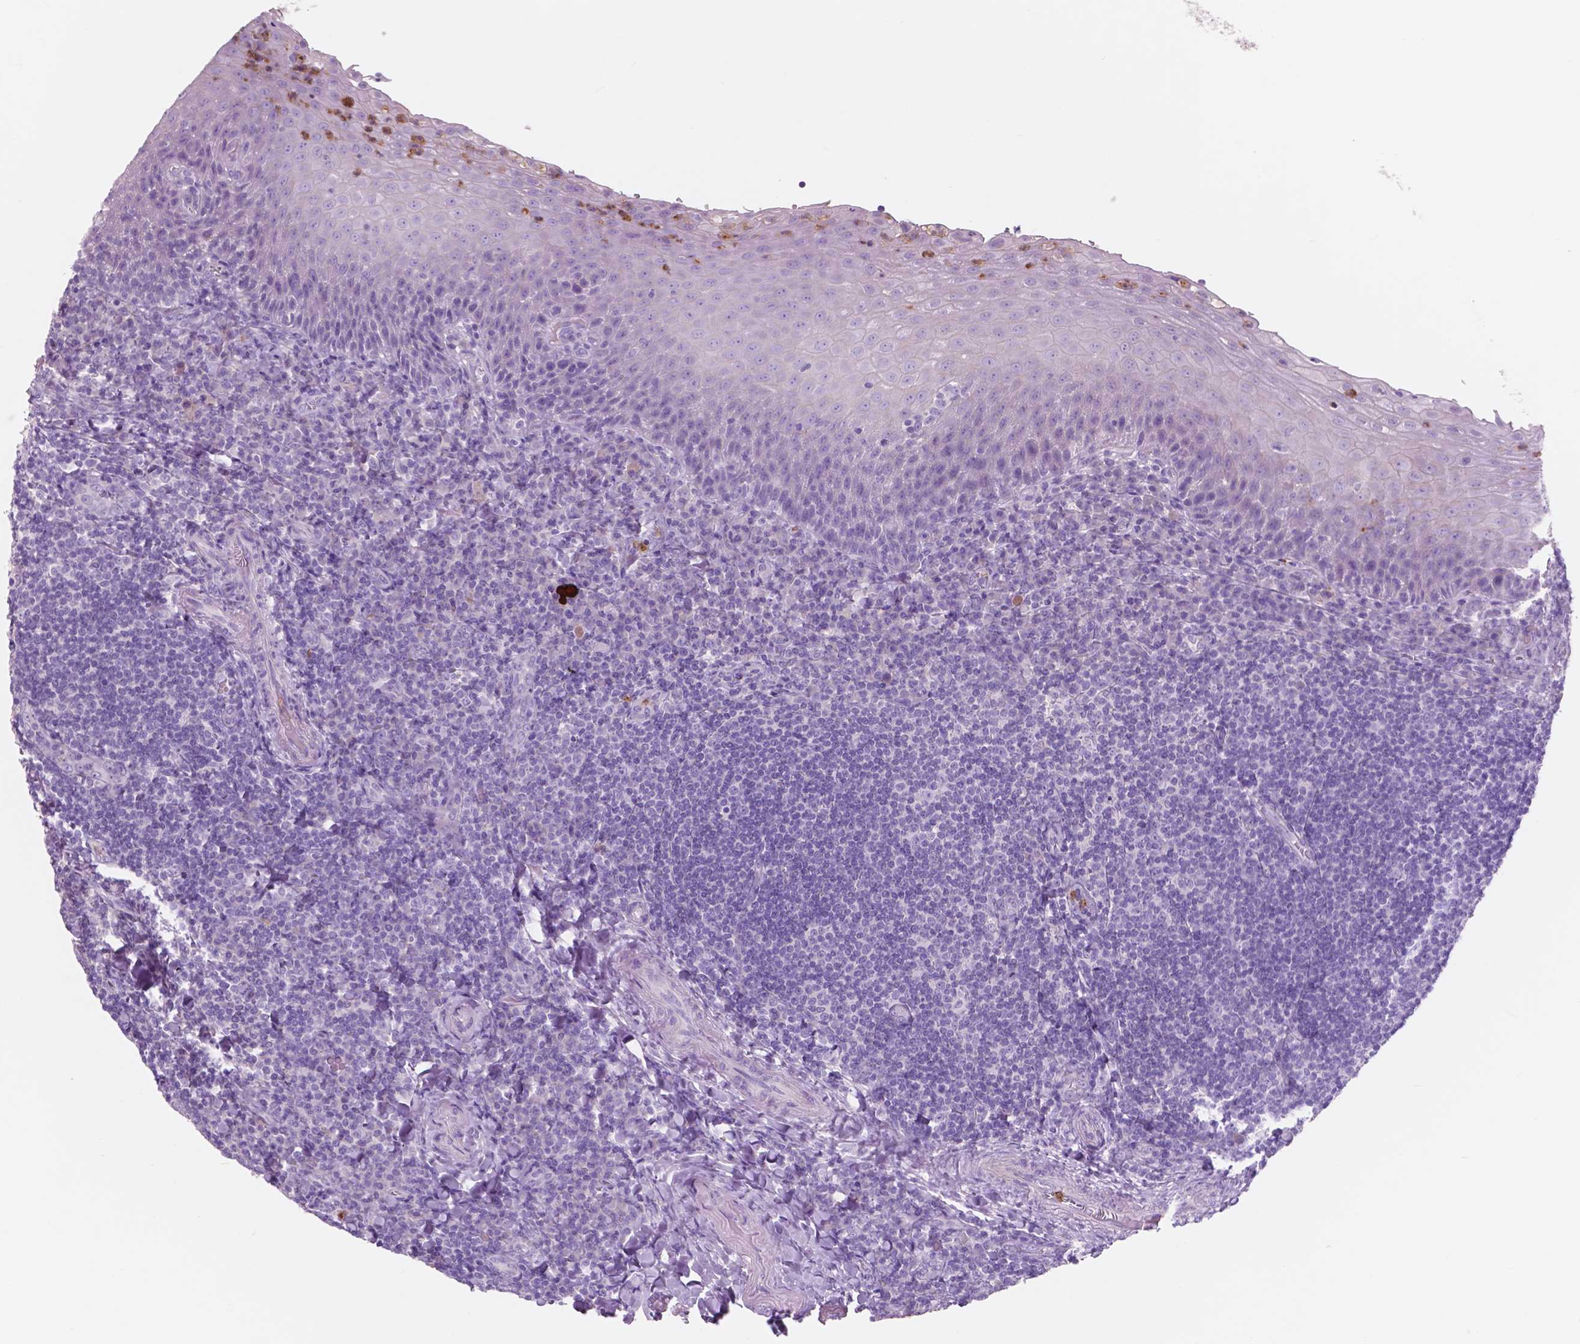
{"staining": {"intensity": "negative", "quantity": "none", "location": "none"}, "tissue": "tonsil", "cell_type": "Germinal center cells", "image_type": "normal", "snomed": [{"axis": "morphology", "description": "Normal tissue, NOS"}, {"axis": "morphology", "description": "Inflammation, NOS"}, {"axis": "topography", "description": "Tonsil"}], "caption": "Protein analysis of normal tonsil displays no significant positivity in germinal center cells.", "gene": "CUZD1", "patient": {"sex": "female", "age": 31}}